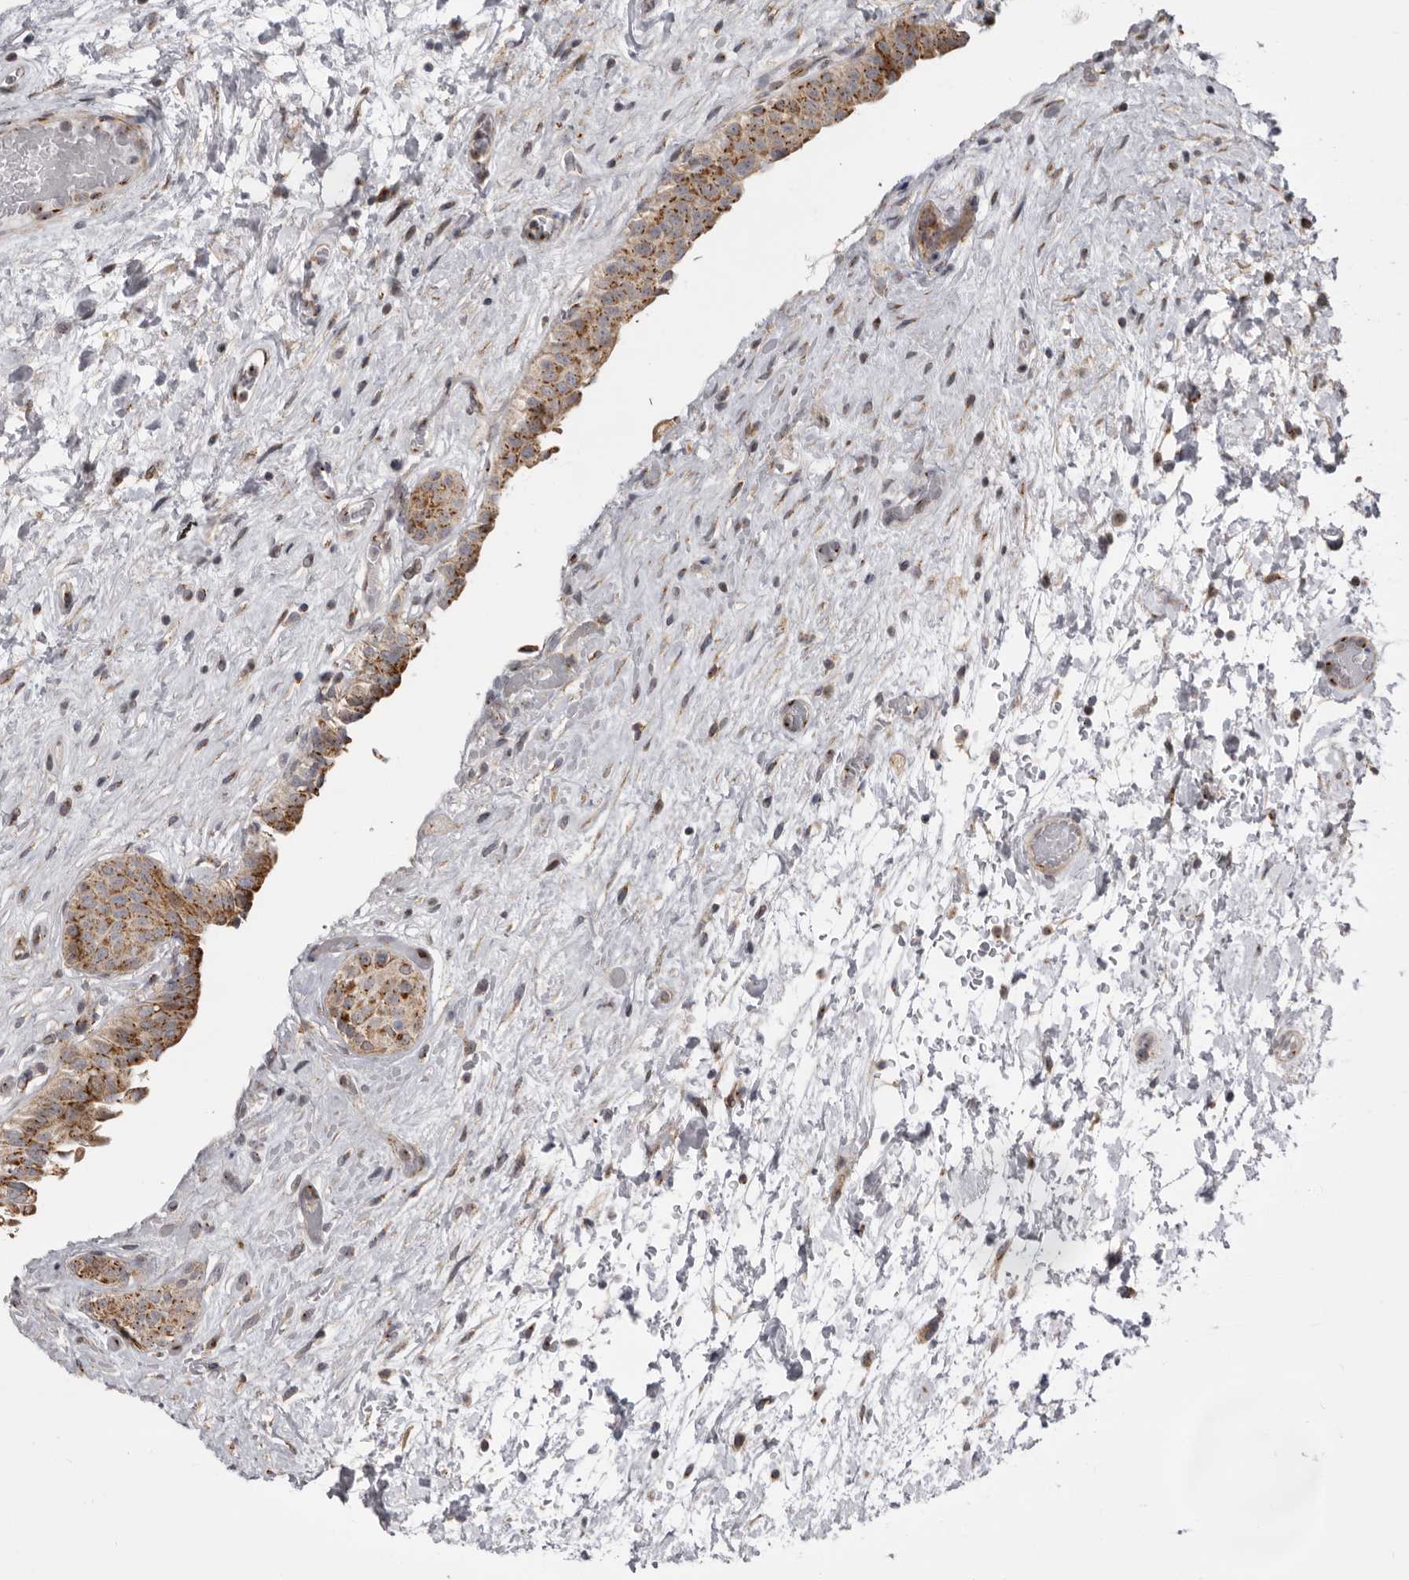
{"staining": {"intensity": "moderate", "quantity": ">75%", "location": "cytoplasmic/membranous"}, "tissue": "urinary bladder", "cell_type": "Urothelial cells", "image_type": "normal", "snomed": [{"axis": "morphology", "description": "Normal tissue, NOS"}, {"axis": "topography", "description": "Urinary bladder"}], "caption": "The immunohistochemical stain highlights moderate cytoplasmic/membranous staining in urothelial cells of normal urinary bladder.", "gene": "WDR47", "patient": {"sex": "male", "age": 74}}